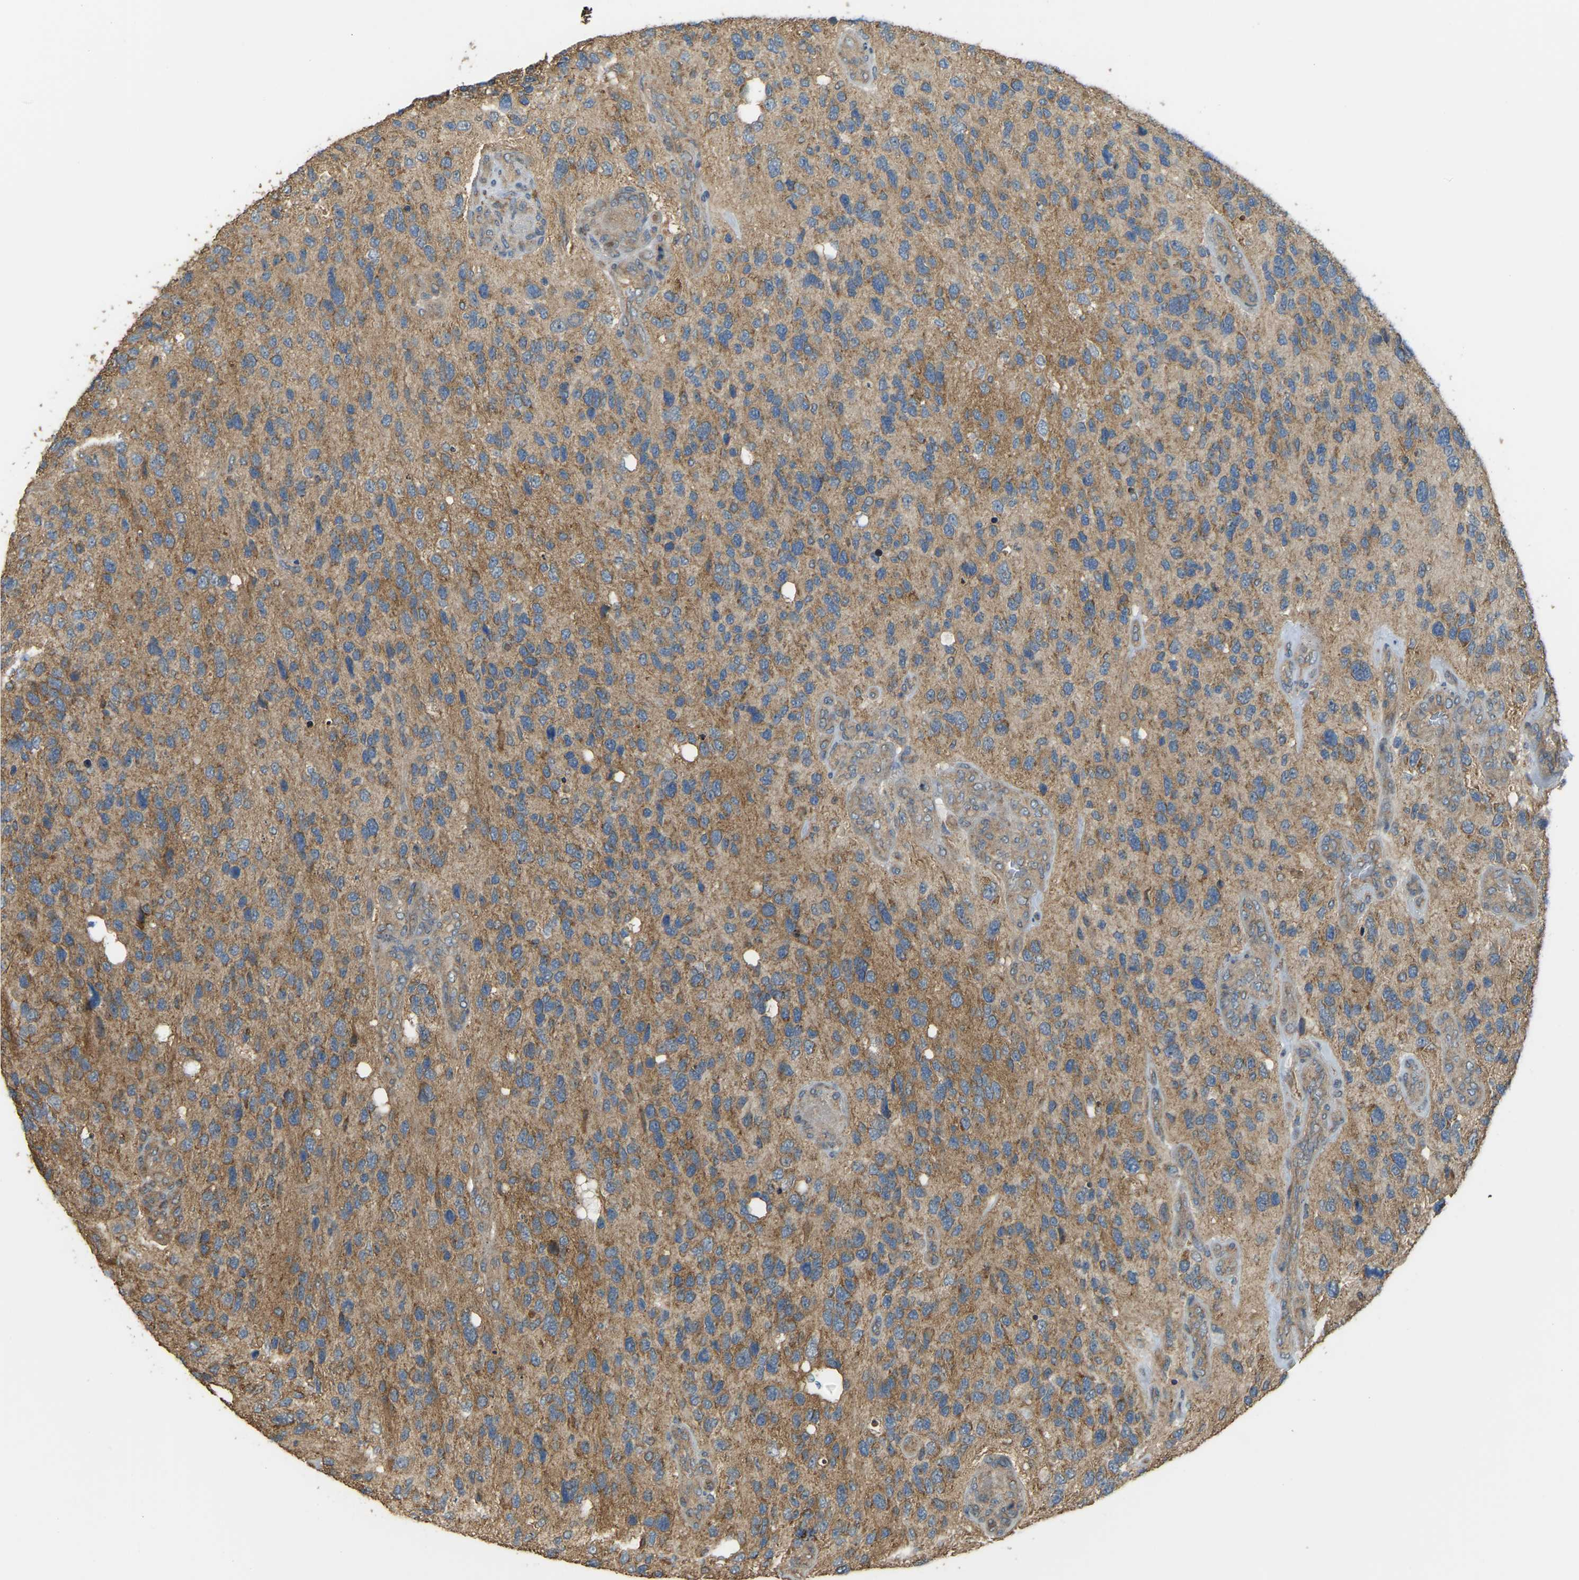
{"staining": {"intensity": "moderate", "quantity": ">75%", "location": "cytoplasmic/membranous"}, "tissue": "glioma", "cell_type": "Tumor cells", "image_type": "cancer", "snomed": [{"axis": "morphology", "description": "Glioma, malignant, High grade"}, {"axis": "topography", "description": "Brain"}], "caption": "This image exhibits immunohistochemistry staining of glioma, with medium moderate cytoplasmic/membranous positivity in about >75% of tumor cells.", "gene": "GNG2", "patient": {"sex": "female", "age": 58}}